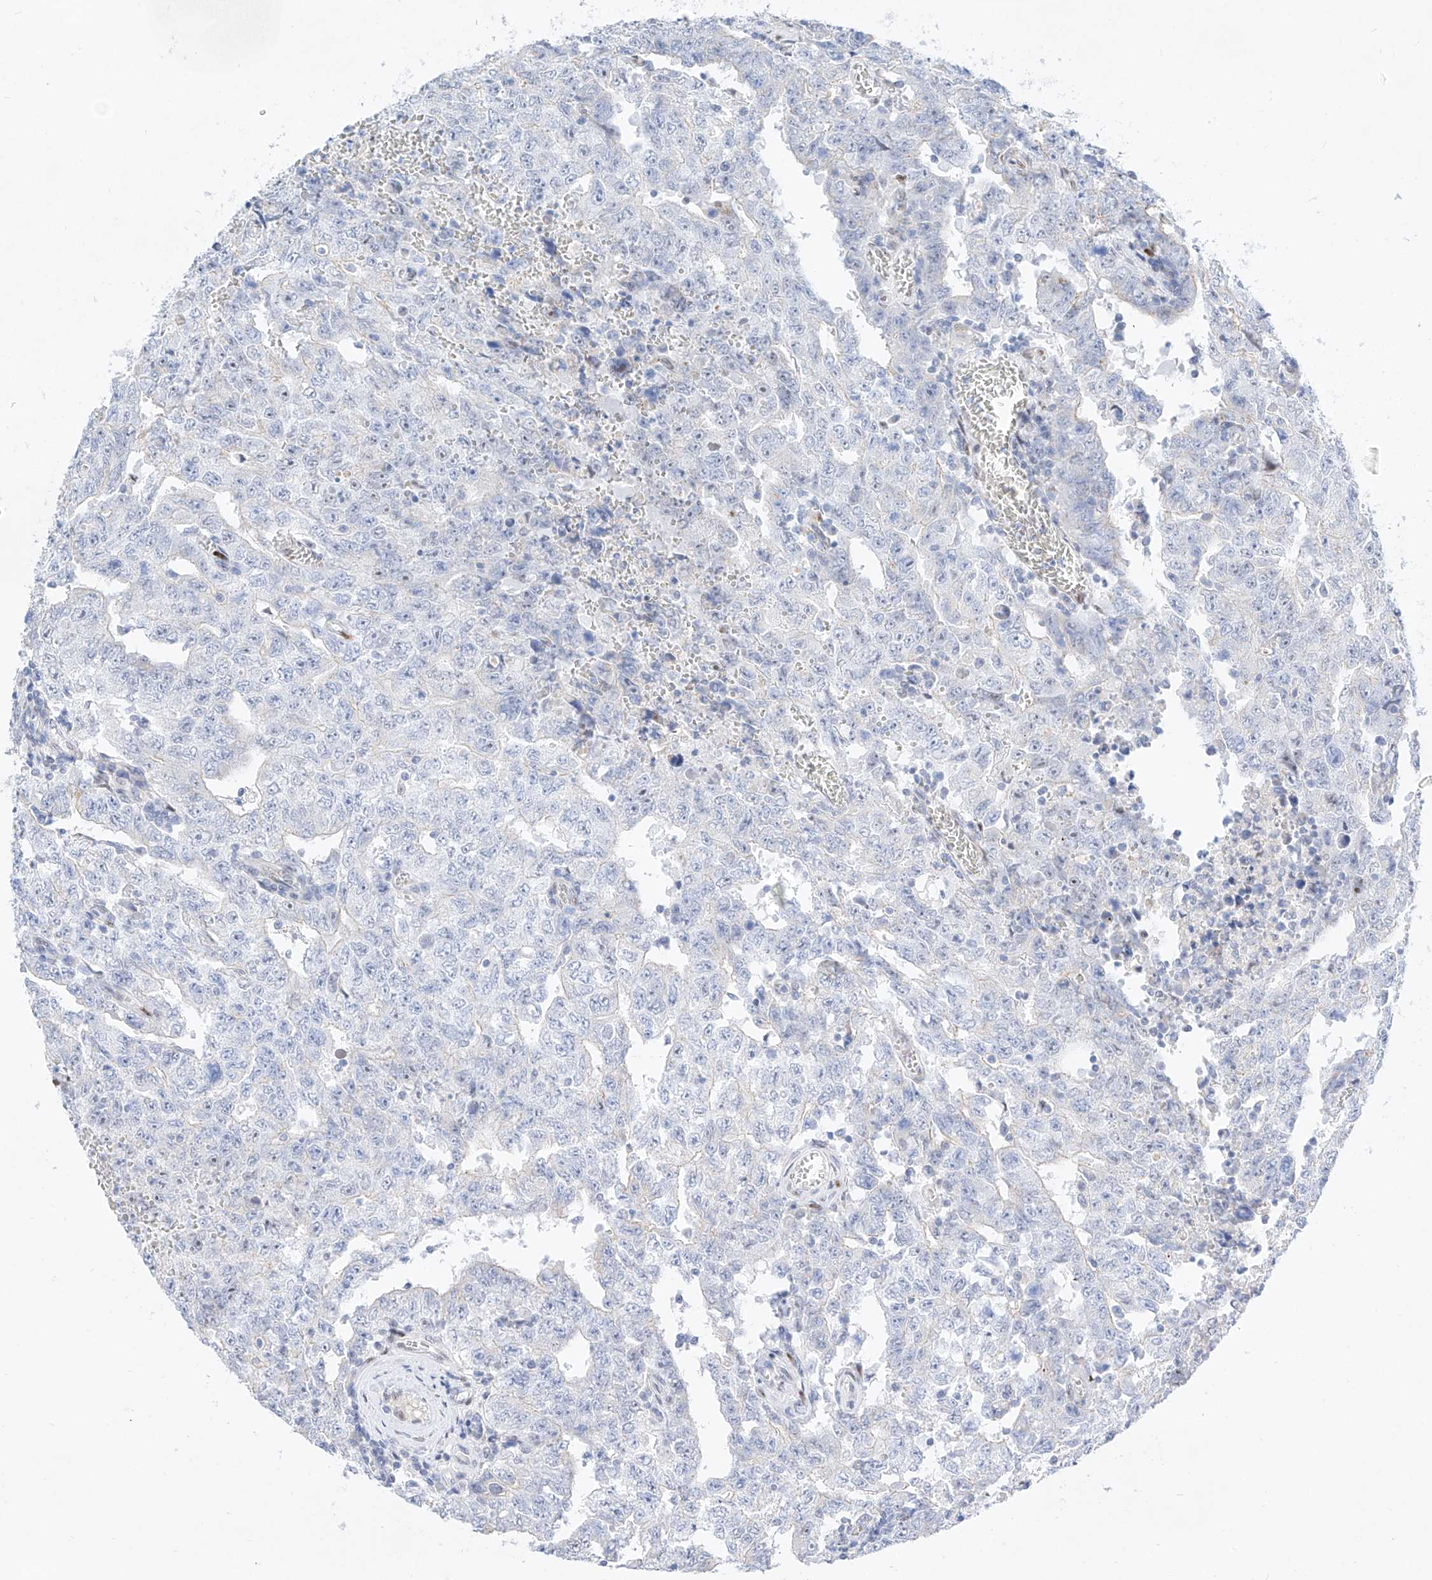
{"staining": {"intensity": "negative", "quantity": "none", "location": "none"}, "tissue": "testis cancer", "cell_type": "Tumor cells", "image_type": "cancer", "snomed": [{"axis": "morphology", "description": "Carcinoma, Embryonal, NOS"}, {"axis": "topography", "description": "Testis"}], "caption": "Human embryonal carcinoma (testis) stained for a protein using immunohistochemistry (IHC) reveals no positivity in tumor cells.", "gene": "NT5C3B", "patient": {"sex": "male", "age": 26}}